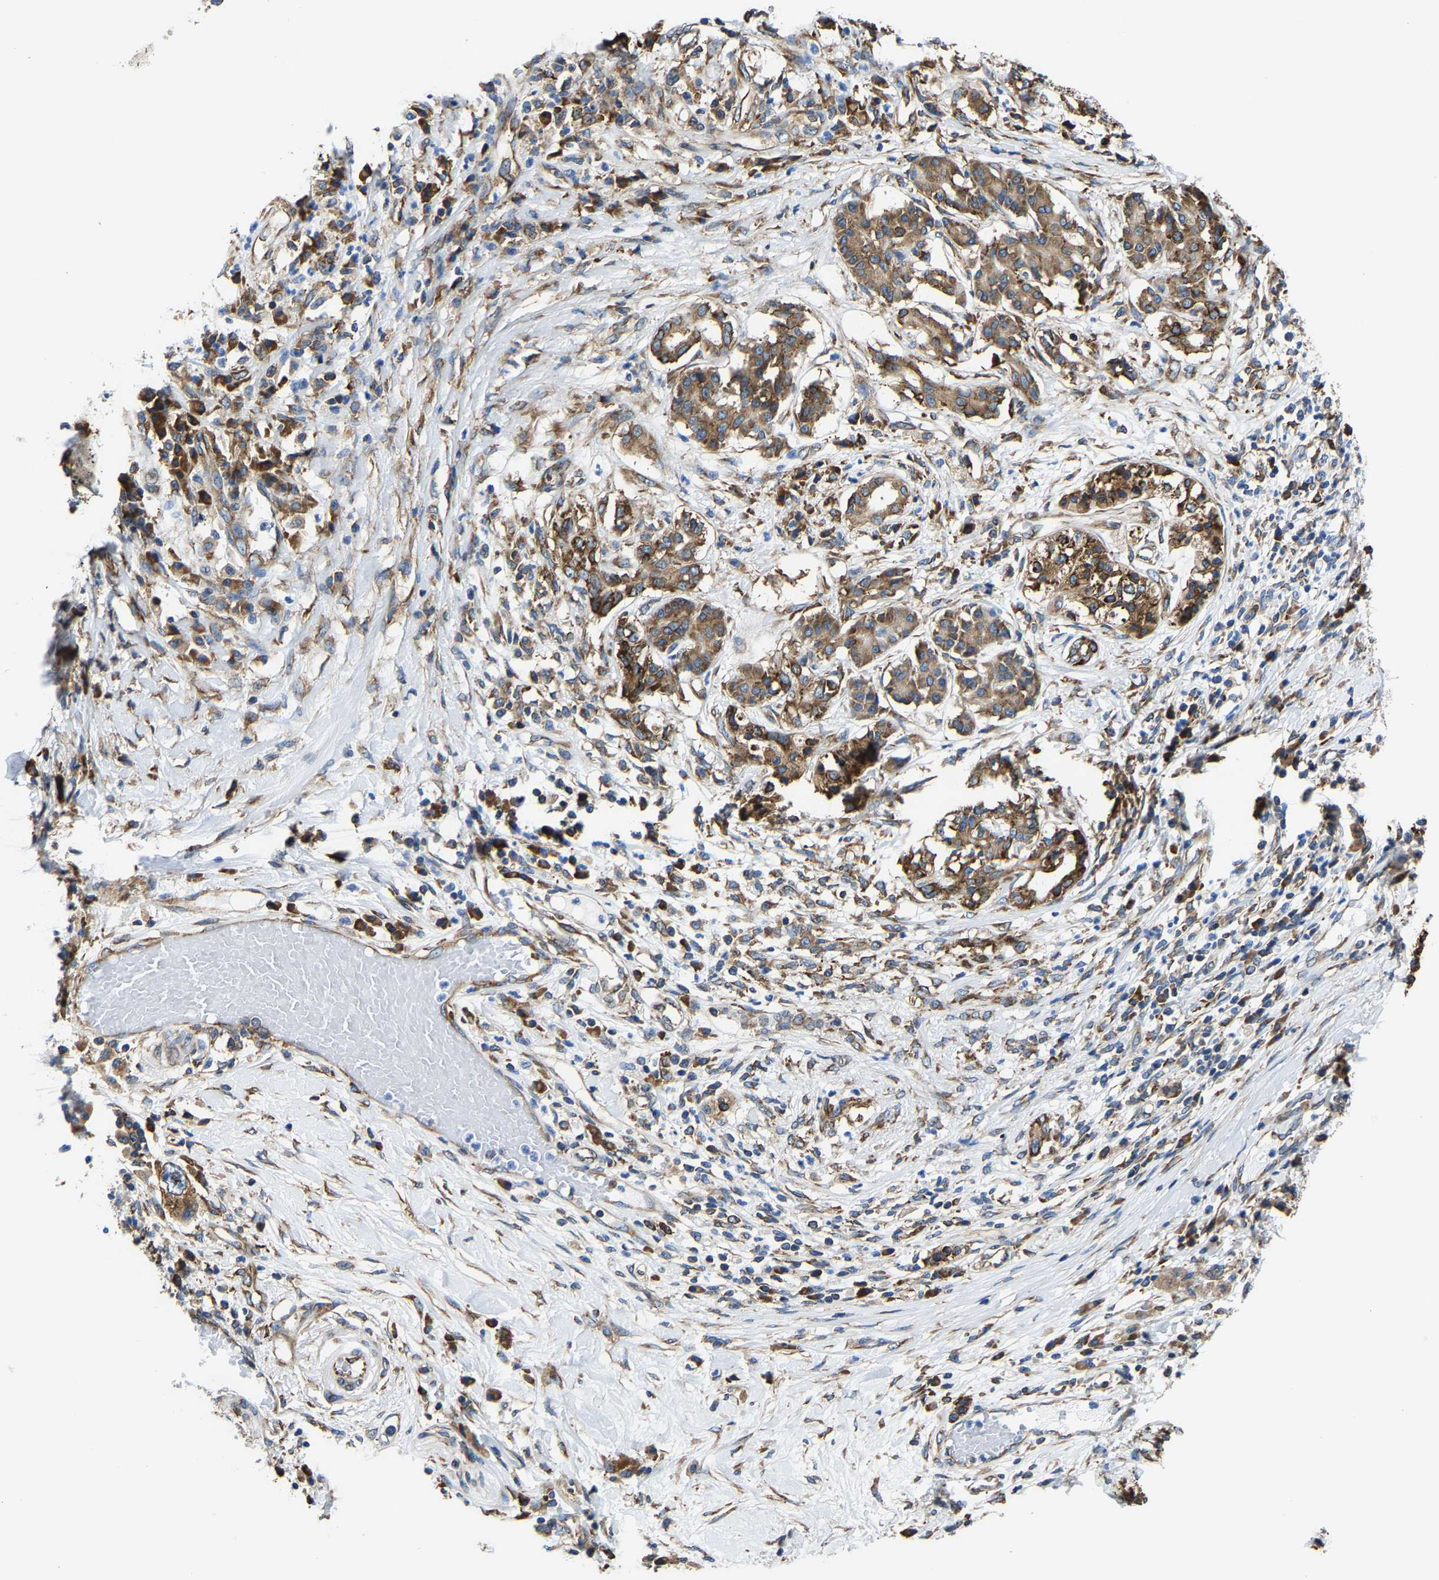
{"staining": {"intensity": "strong", "quantity": ">75%", "location": "cytoplasmic/membranous"}, "tissue": "pancreatic cancer", "cell_type": "Tumor cells", "image_type": "cancer", "snomed": [{"axis": "morphology", "description": "Adenocarcinoma, NOS"}, {"axis": "topography", "description": "Pancreas"}], "caption": "Tumor cells show high levels of strong cytoplasmic/membranous expression in approximately >75% of cells in human pancreatic adenocarcinoma.", "gene": "G3BP2", "patient": {"sex": "female", "age": 56}}